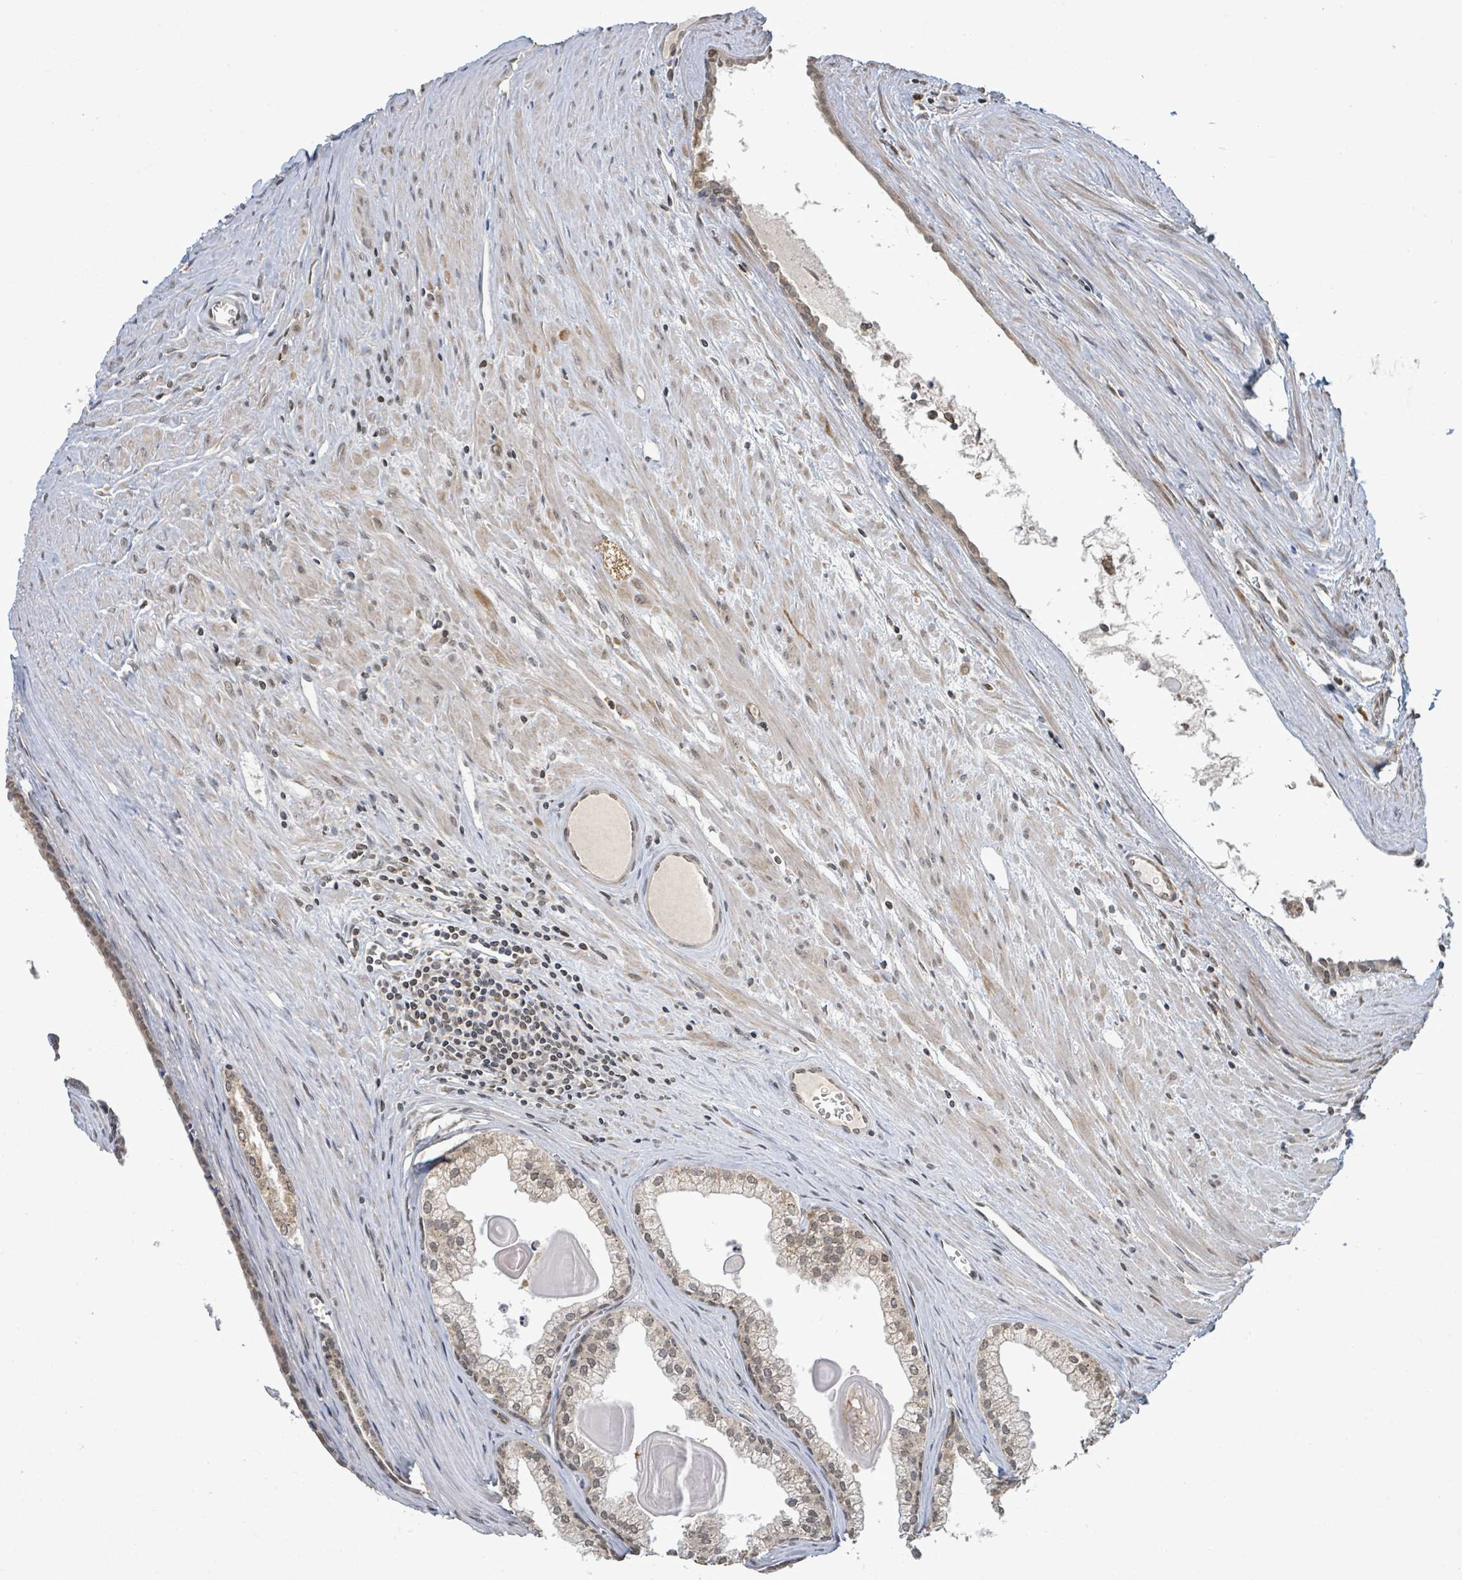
{"staining": {"intensity": "weak", "quantity": ">75%", "location": "nuclear"}, "tissue": "prostate cancer", "cell_type": "Tumor cells", "image_type": "cancer", "snomed": [{"axis": "morphology", "description": "Adenocarcinoma, High grade"}, {"axis": "topography", "description": "Prostate"}], "caption": "High-grade adenocarcinoma (prostate) tissue reveals weak nuclear positivity in approximately >75% of tumor cells, visualized by immunohistochemistry. (Stains: DAB in brown, nuclei in blue, Microscopy: brightfield microscopy at high magnification).", "gene": "SBF2", "patient": {"sex": "male", "age": 68}}